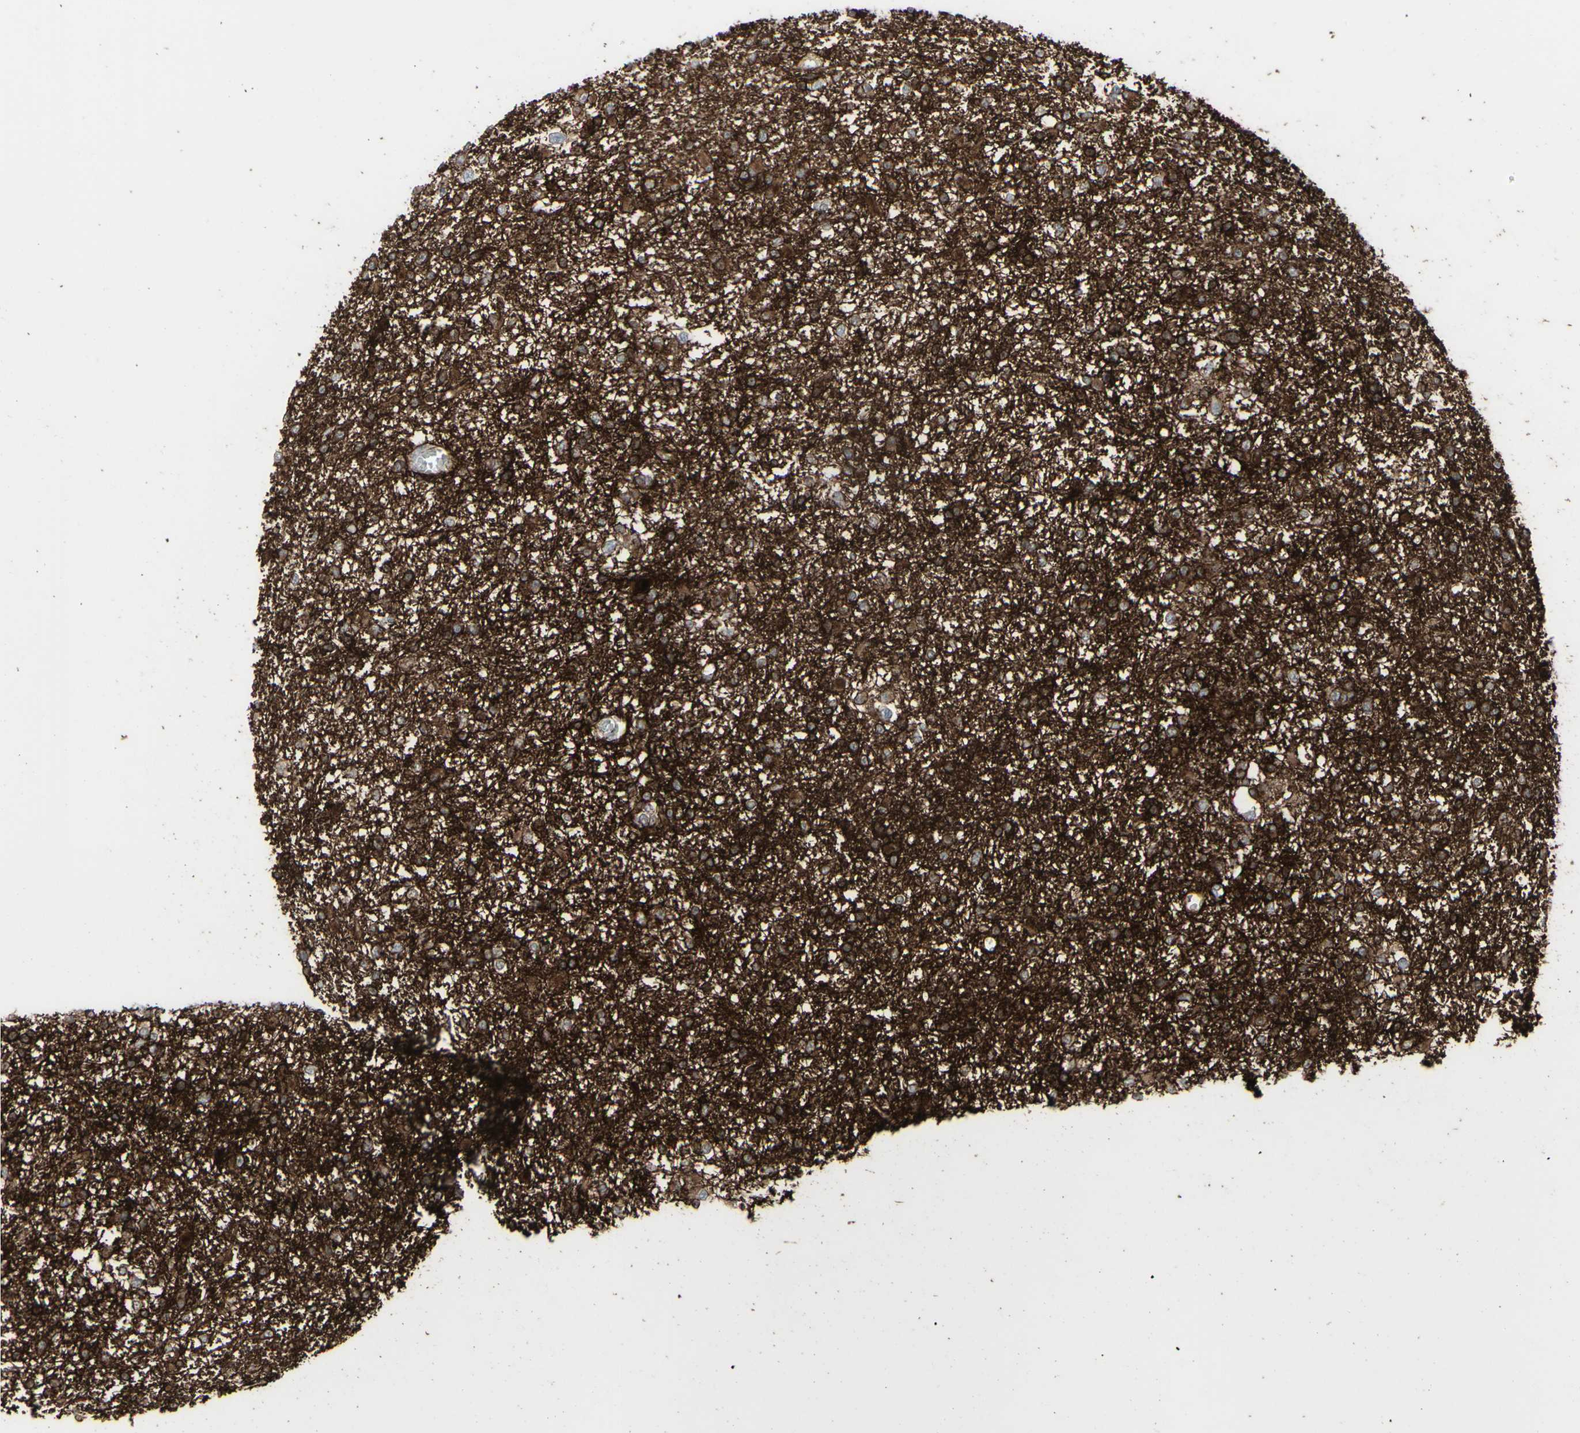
{"staining": {"intensity": "negative", "quantity": "none", "location": "none"}, "tissue": "glioma", "cell_type": "Tumor cells", "image_type": "cancer", "snomed": [{"axis": "morphology", "description": "Glioma, malignant, Low grade"}, {"axis": "topography", "description": "Brain"}], "caption": "IHC image of glioma stained for a protein (brown), which demonstrates no staining in tumor cells.", "gene": "GJA1", "patient": {"sex": "female", "age": 22}}